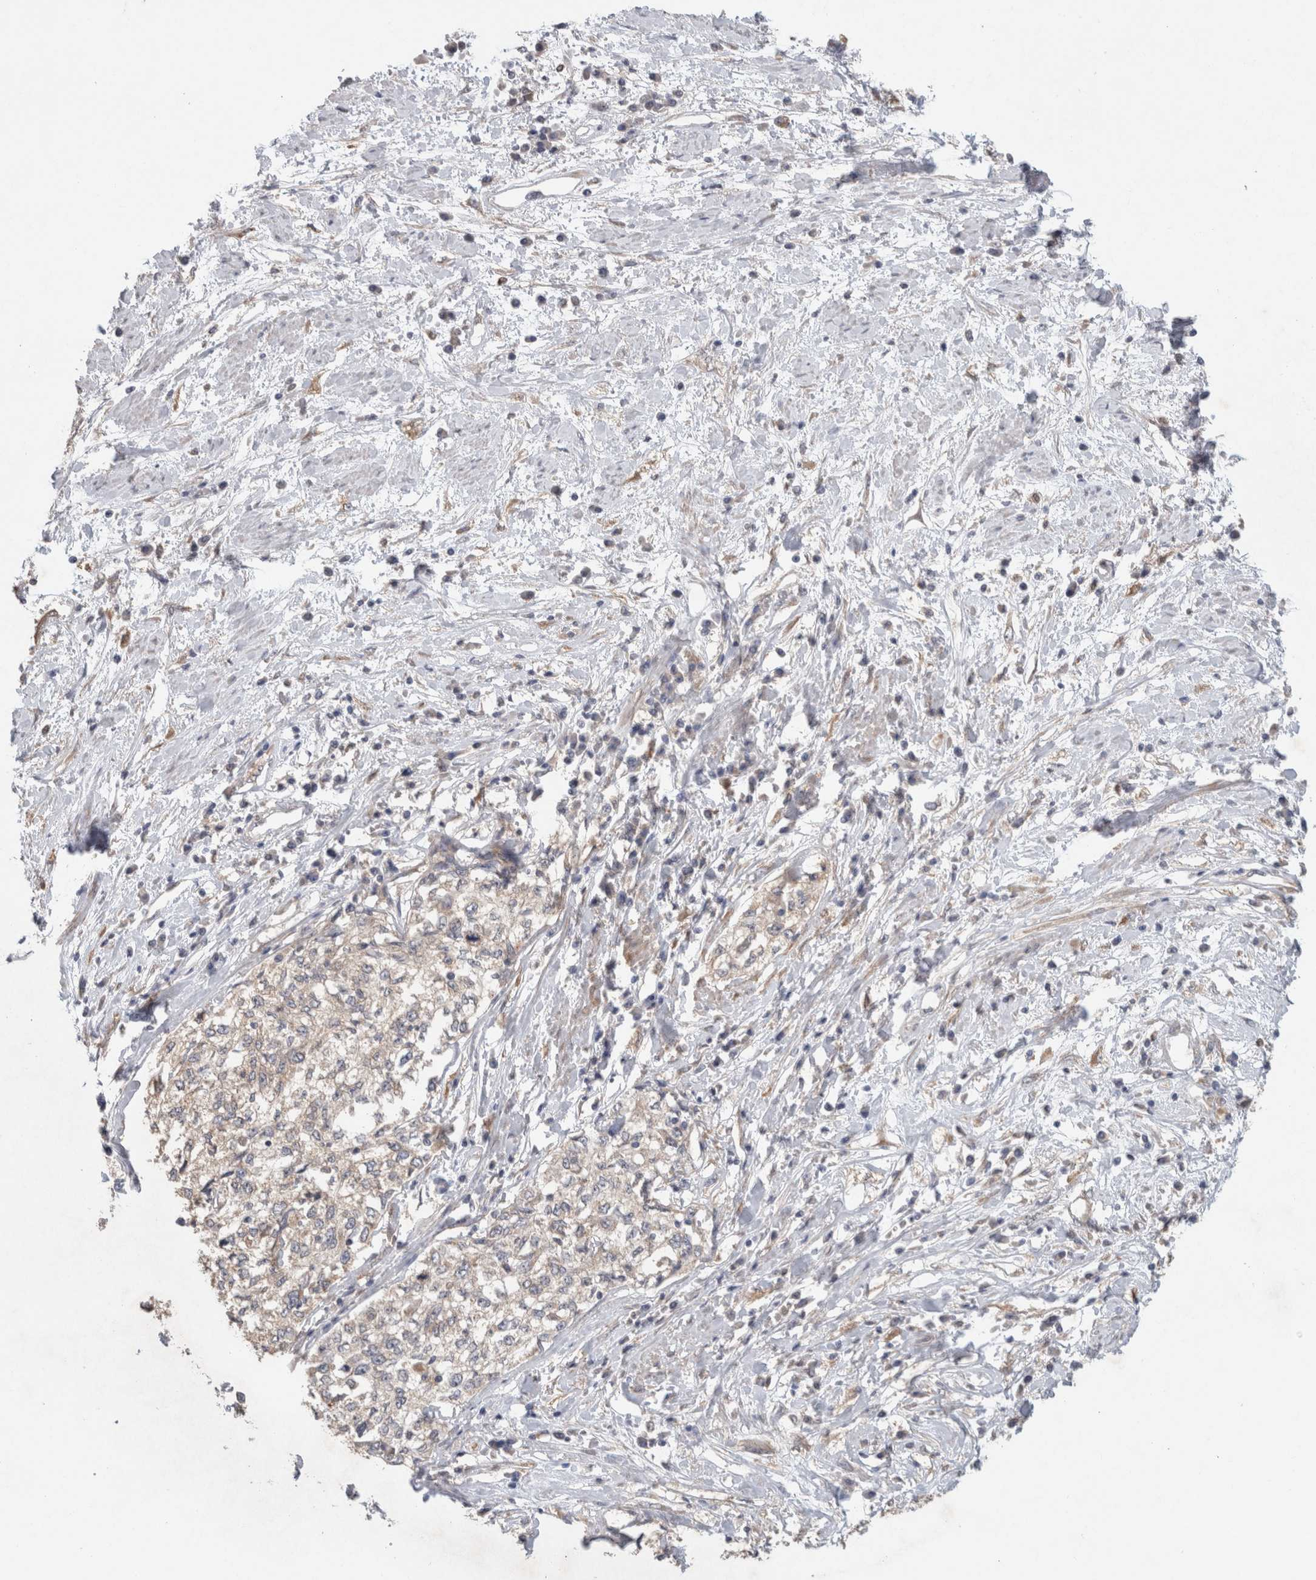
{"staining": {"intensity": "negative", "quantity": "none", "location": "none"}, "tissue": "cervical cancer", "cell_type": "Tumor cells", "image_type": "cancer", "snomed": [{"axis": "morphology", "description": "Squamous cell carcinoma, NOS"}, {"axis": "topography", "description": "Cervix"}], "caption": "Photomicrograph shows no protein positivity in tumor cells of cervical cancer (squamous cell carcinoma) tissue.", "gene": "RAB14", "patient": {"sex": "female", "age": 57}}